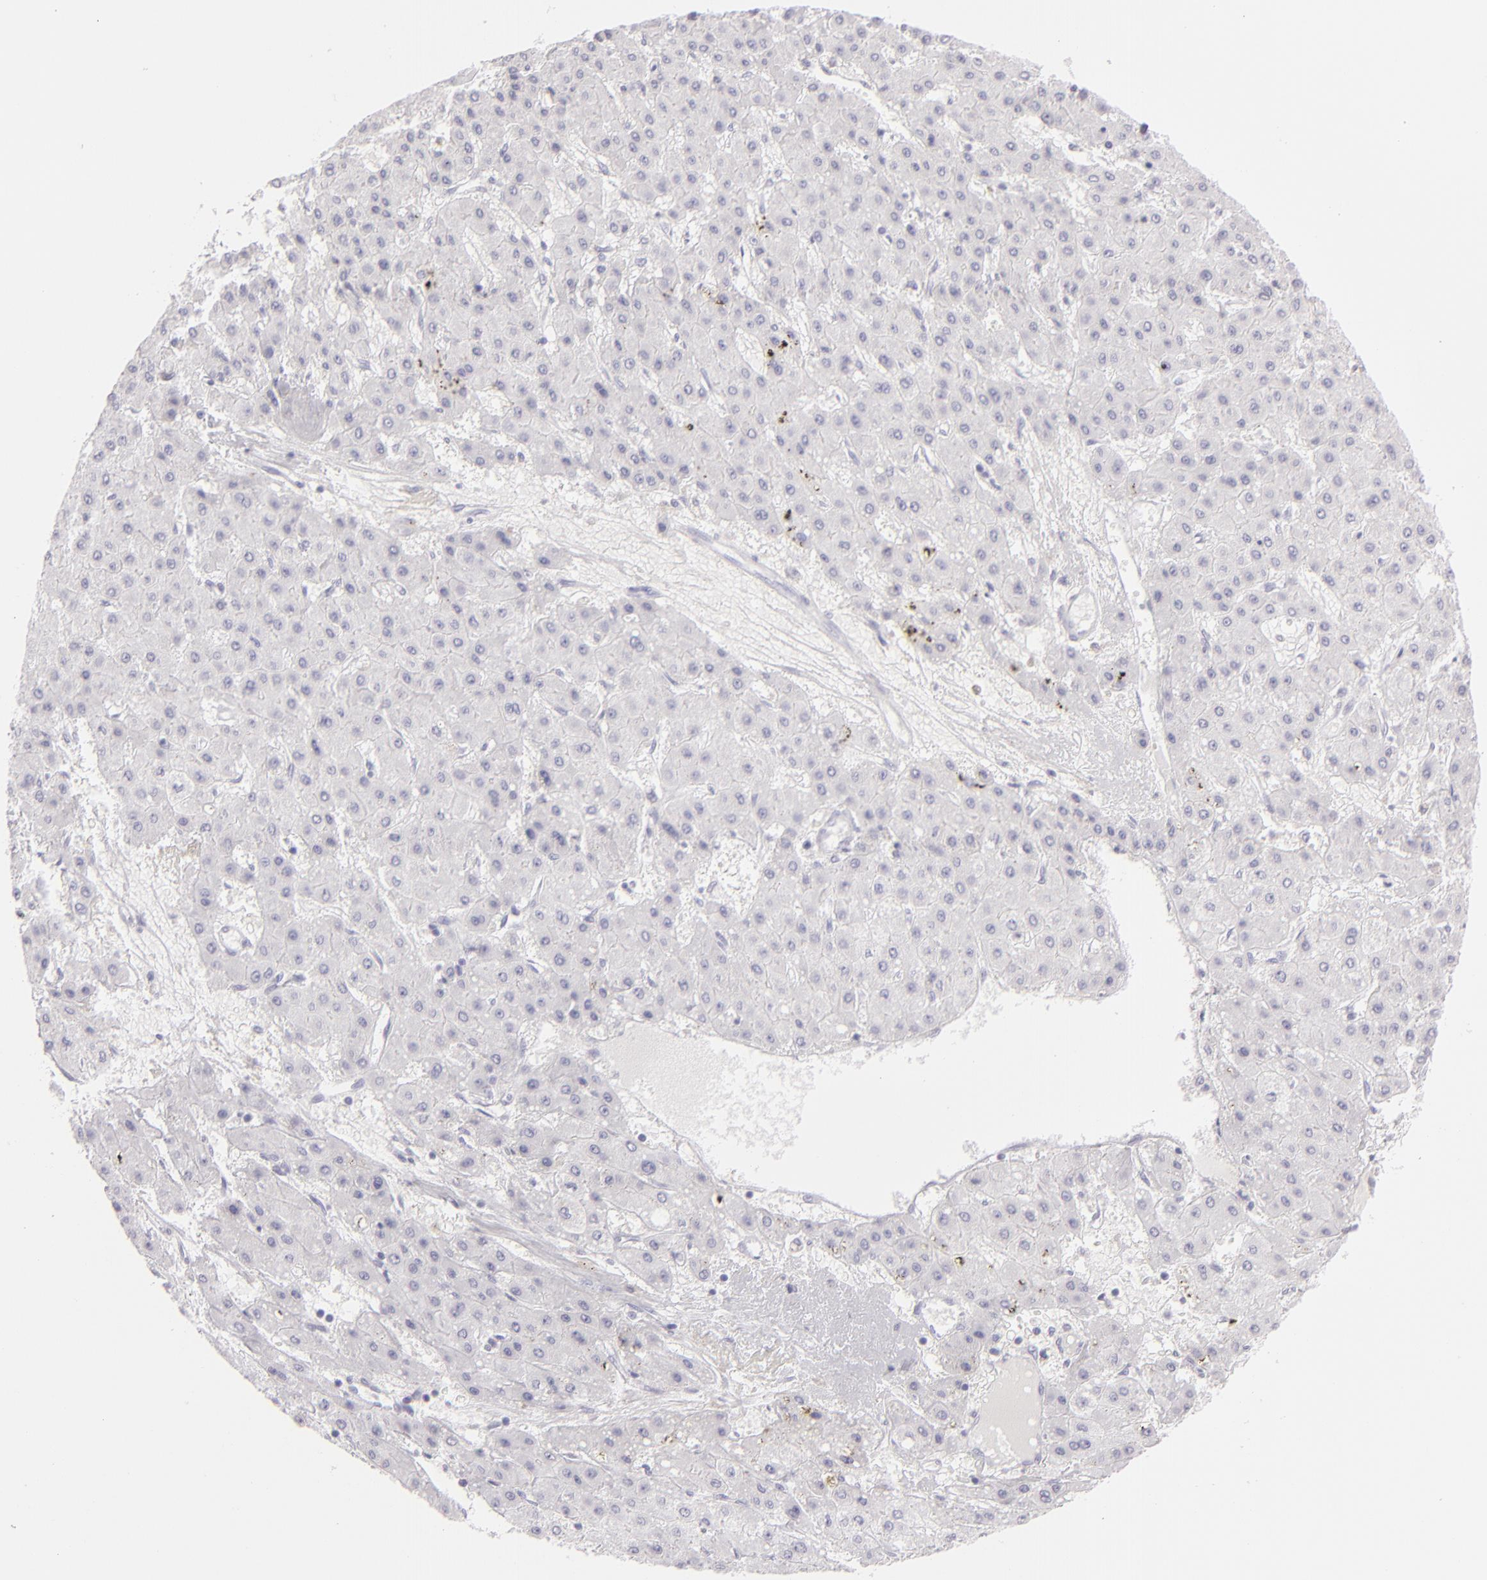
{"staining": {"intensity": "negative", "quantity": "none", "location": "none"}, "tissue": "liver cancer", "cell_type": "Tumor cells", "image_type": "cancer", "snomed": [{"axis": "morphology", "description": "Carcinoma, Hepatocellular, NOS"}, {"axis": "topography", "description": "Liver"}], "caption": "The image exhibits no staining of tumor cells in liver cancer. (DAB (3,3'-diaminobenzidine) immunohistochemistry visualized using brightfield microscopy, high magnification).", "gene": "FLG", "patient": {"sex": "female", "age": 52}}